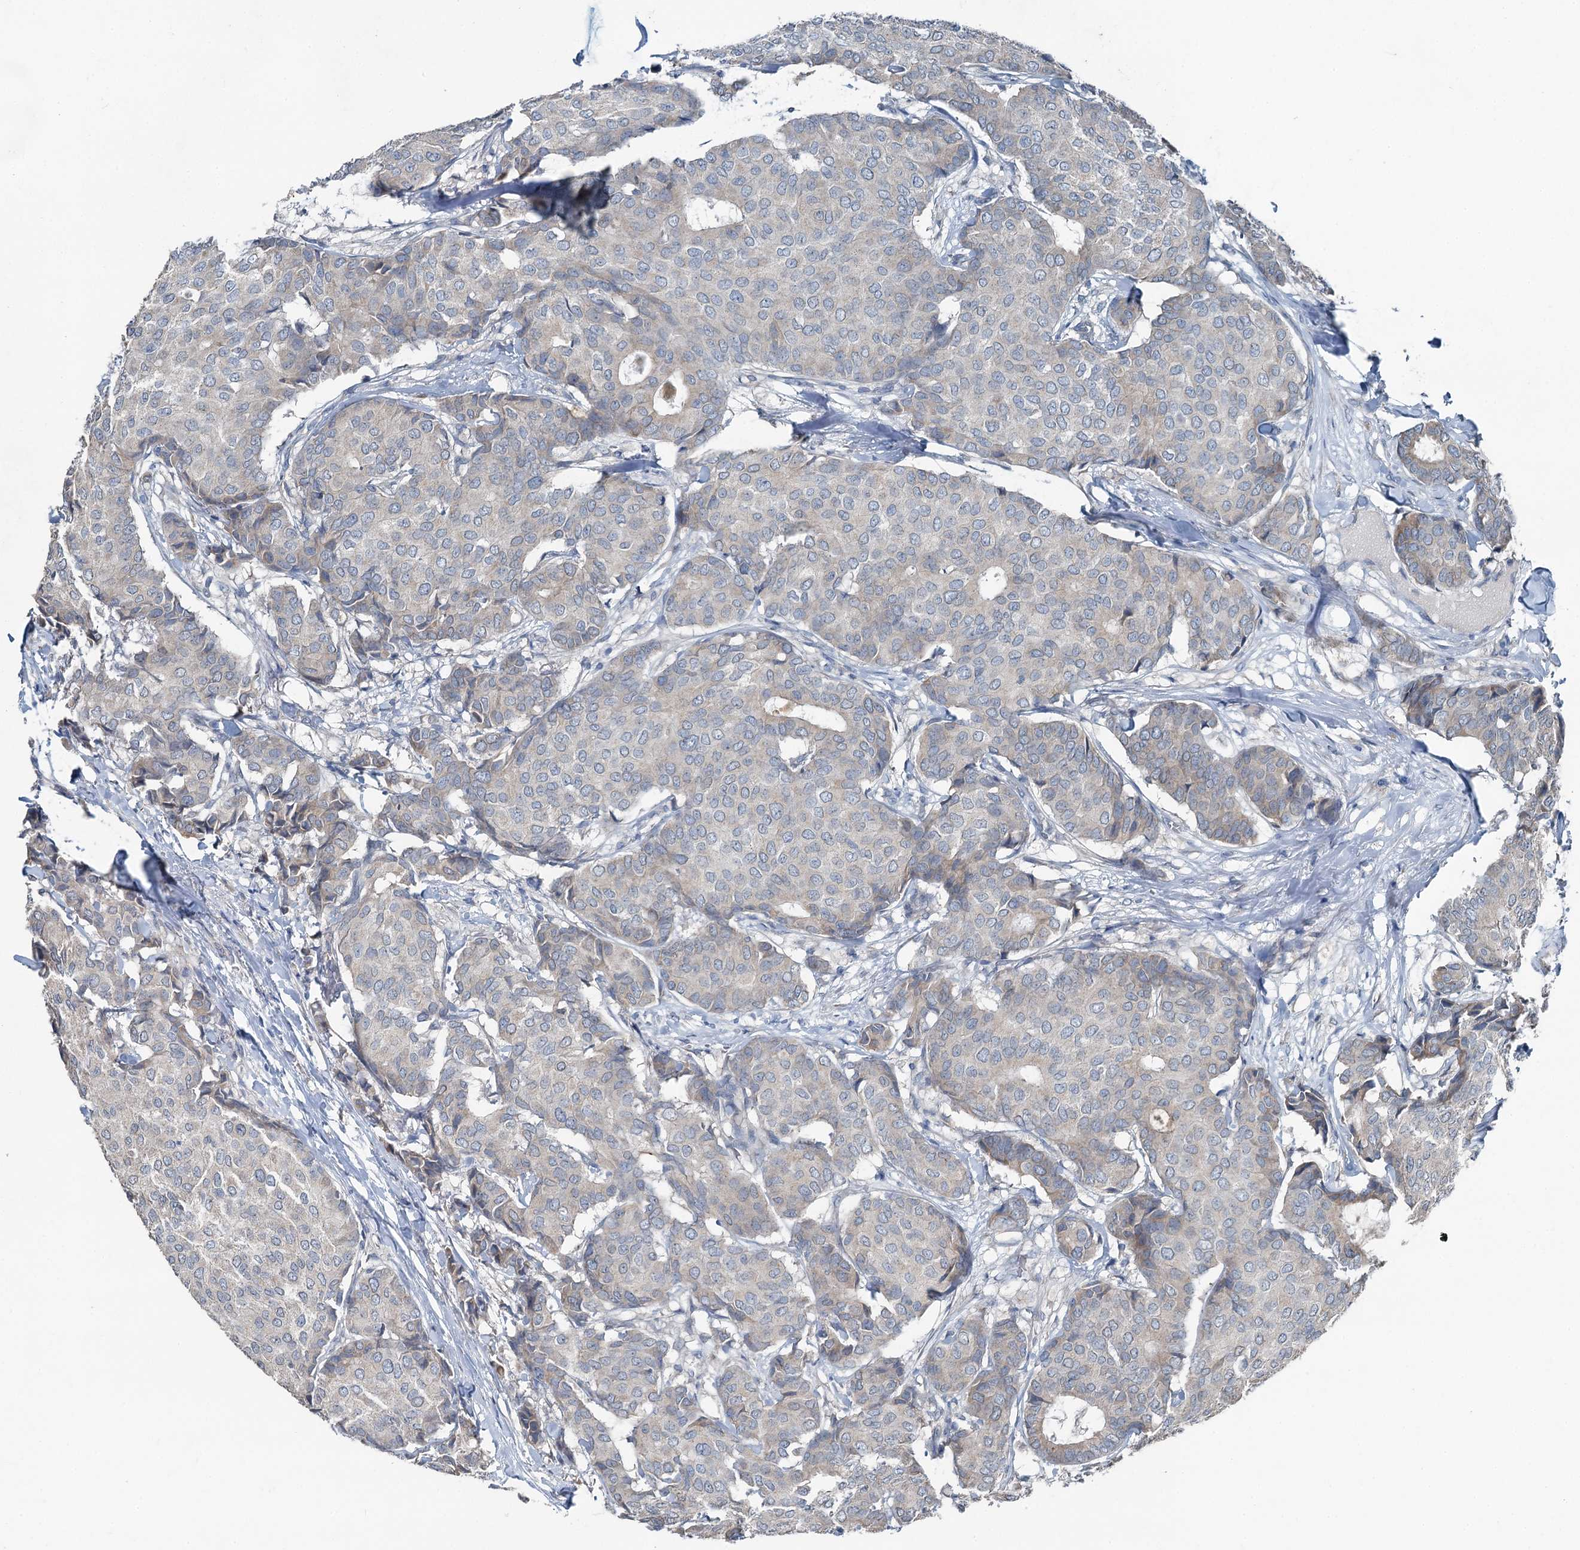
{"staining": {"intensity": "weak", "quantity": "<25%", "location": "cytoplasmic/membranous"}, "tissue": "breast cancer", "cell_type": "Tumor cells", "image_type": "cancer", "snomed": [{"axis": "morphology", "description": "Duct carcinoma"}, {"axis": "topography", "description": "Breast"}], "caption": "High magnification brightfield microscopy of breast infiltrating ductal carcinoma stained with DAB (3,3'-diaminobenzidine) (brown) and counterstained with hematoxylin (blue): tumor cells show no significant expression.", "gene": "C6orf120", "patient": {"sex": "female", "age": 75}}